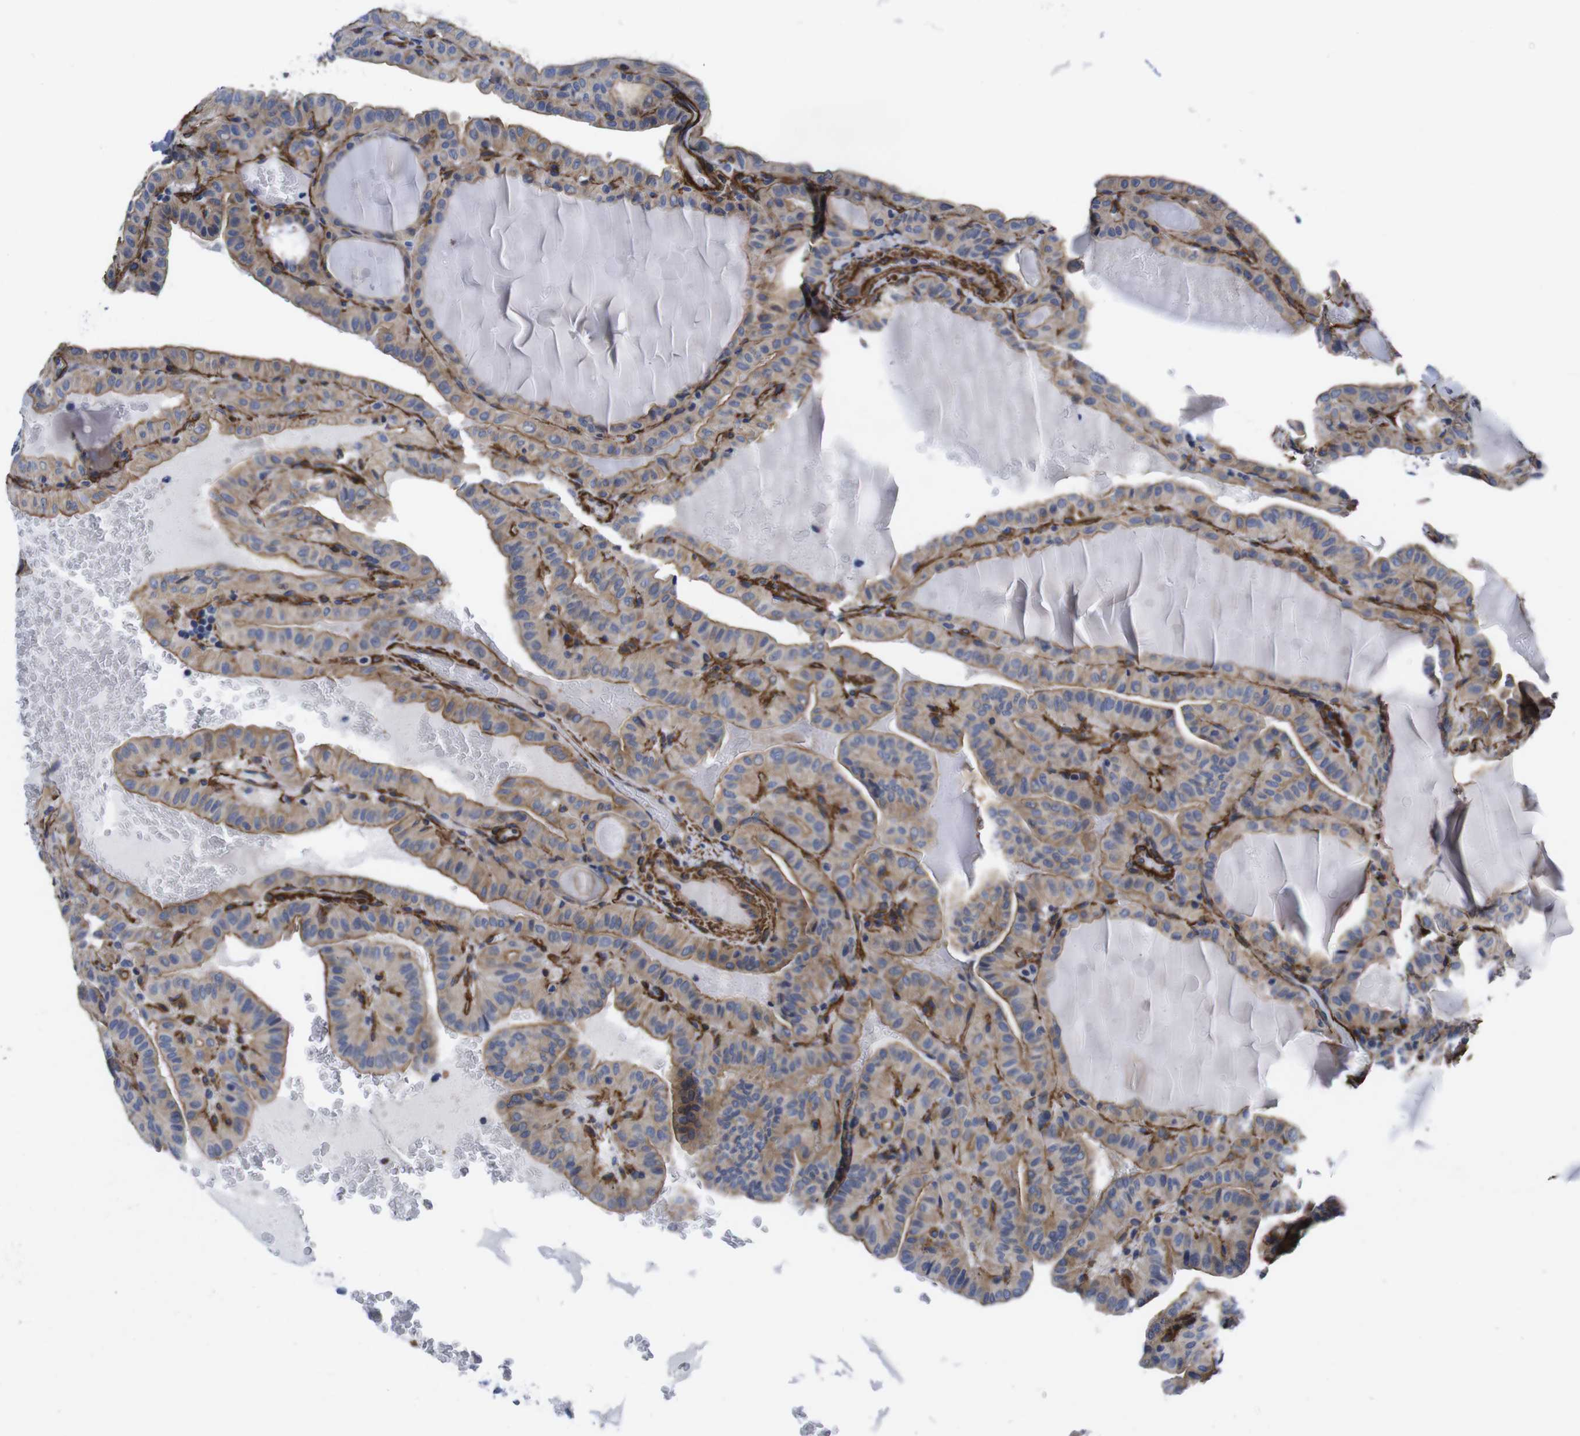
{"staining": {"intensity": "moderate", "quantity": ">75%", "location": "cytoplasmic/membranous"}, "tissue": "thyroid cancer", "cell_type": "Tumor cells", "image_type": "cancer", "snomed": [{"axis": "morphology", "description": "Papillary adenocarcinoma, NOS"}, {"axis": "topography", "description": "Thyroid gland"}], "caption": "This image reveals thyroid cancer (papillary adenocarcinoma) stained with IHC to label a protein in brown. The cytoplasmic/membranous of tumor cells show moderate positivity for the protein. Nuclei are counter-stained blue.", "gene": "WNT10A", "patient": {"sex": "male", "age": 77}}